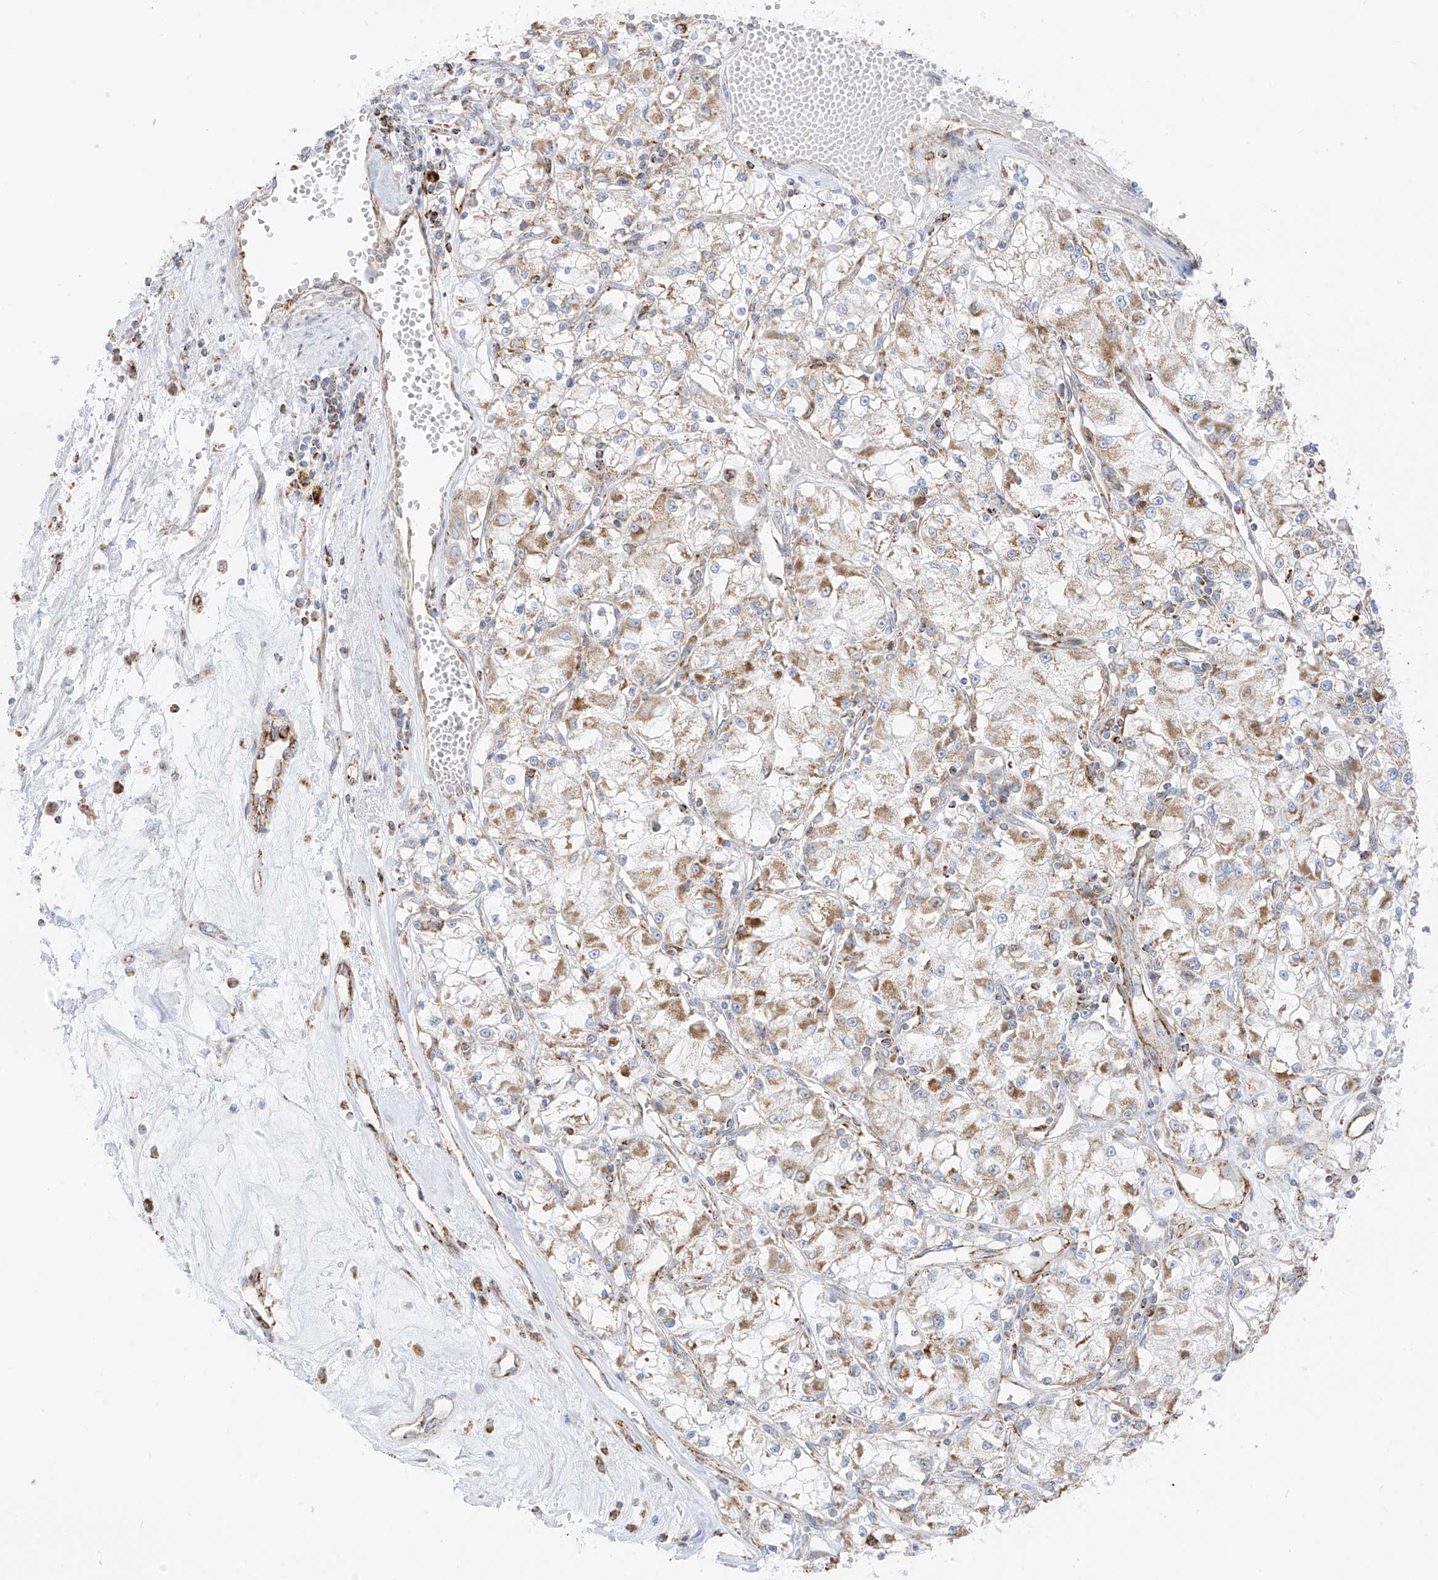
{"staining": {"intensity": "moderate", "quantity": "25%-75%", "location": "cytoplasmic/membranous"}, "tissue": "renal cancer", "cell_type": "Tumor cells", "image_type": "cancer", "snomed": [{"axis": "morphology", "description": "Adenocarcinoma, NOS"}, {"axis": "topography", "description": "Kidney"}], "caption": "High-power microscopy captured an IHC micrograph of renal cancer (adenocarcinoma), revealing moderate cytoplasmic/membranous expression in about 25%-75% of tumor cells.", "gene": "ETHE1", "patient": {"sex": "female", "age": 59}}